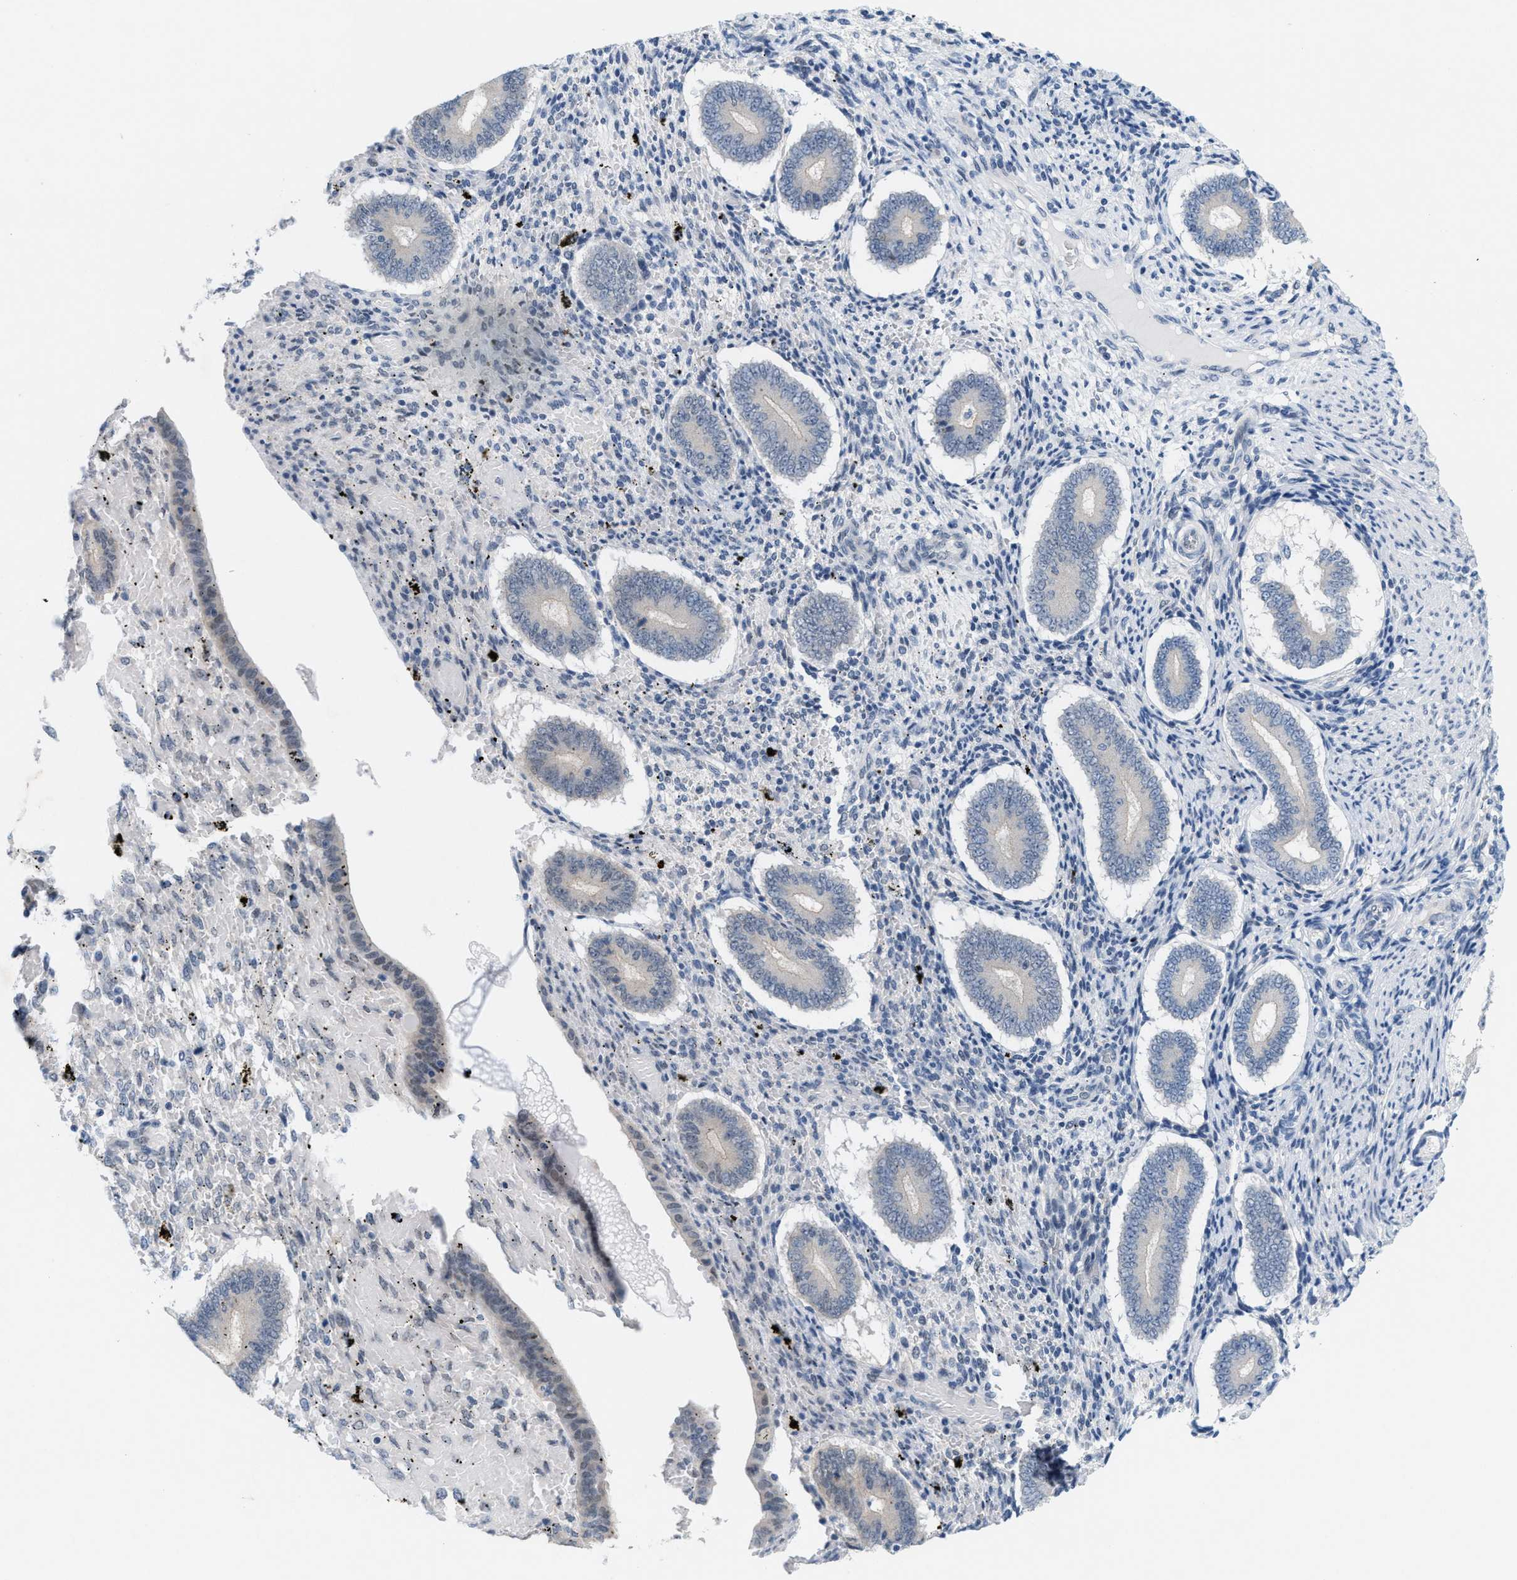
{"staining": {"intensity": "negative", "quantity": "none", "location": "none"}, "tissue": "endometrium", "cell_type": "Cells in endometrial stroma", "image_type": "normal", "snomed": [{"axis": "morphology", "description": "Normal tissue, NOS"}, {"axis": "topography", "description": "Endometrium"}], "caption": "This is an immunohistochemistry photomicrograph of normal endometrium. There is no expression in cells in endometrial stroma.", "gene": "WIPI2", "patient": {"sex": "female", "age": 42}}